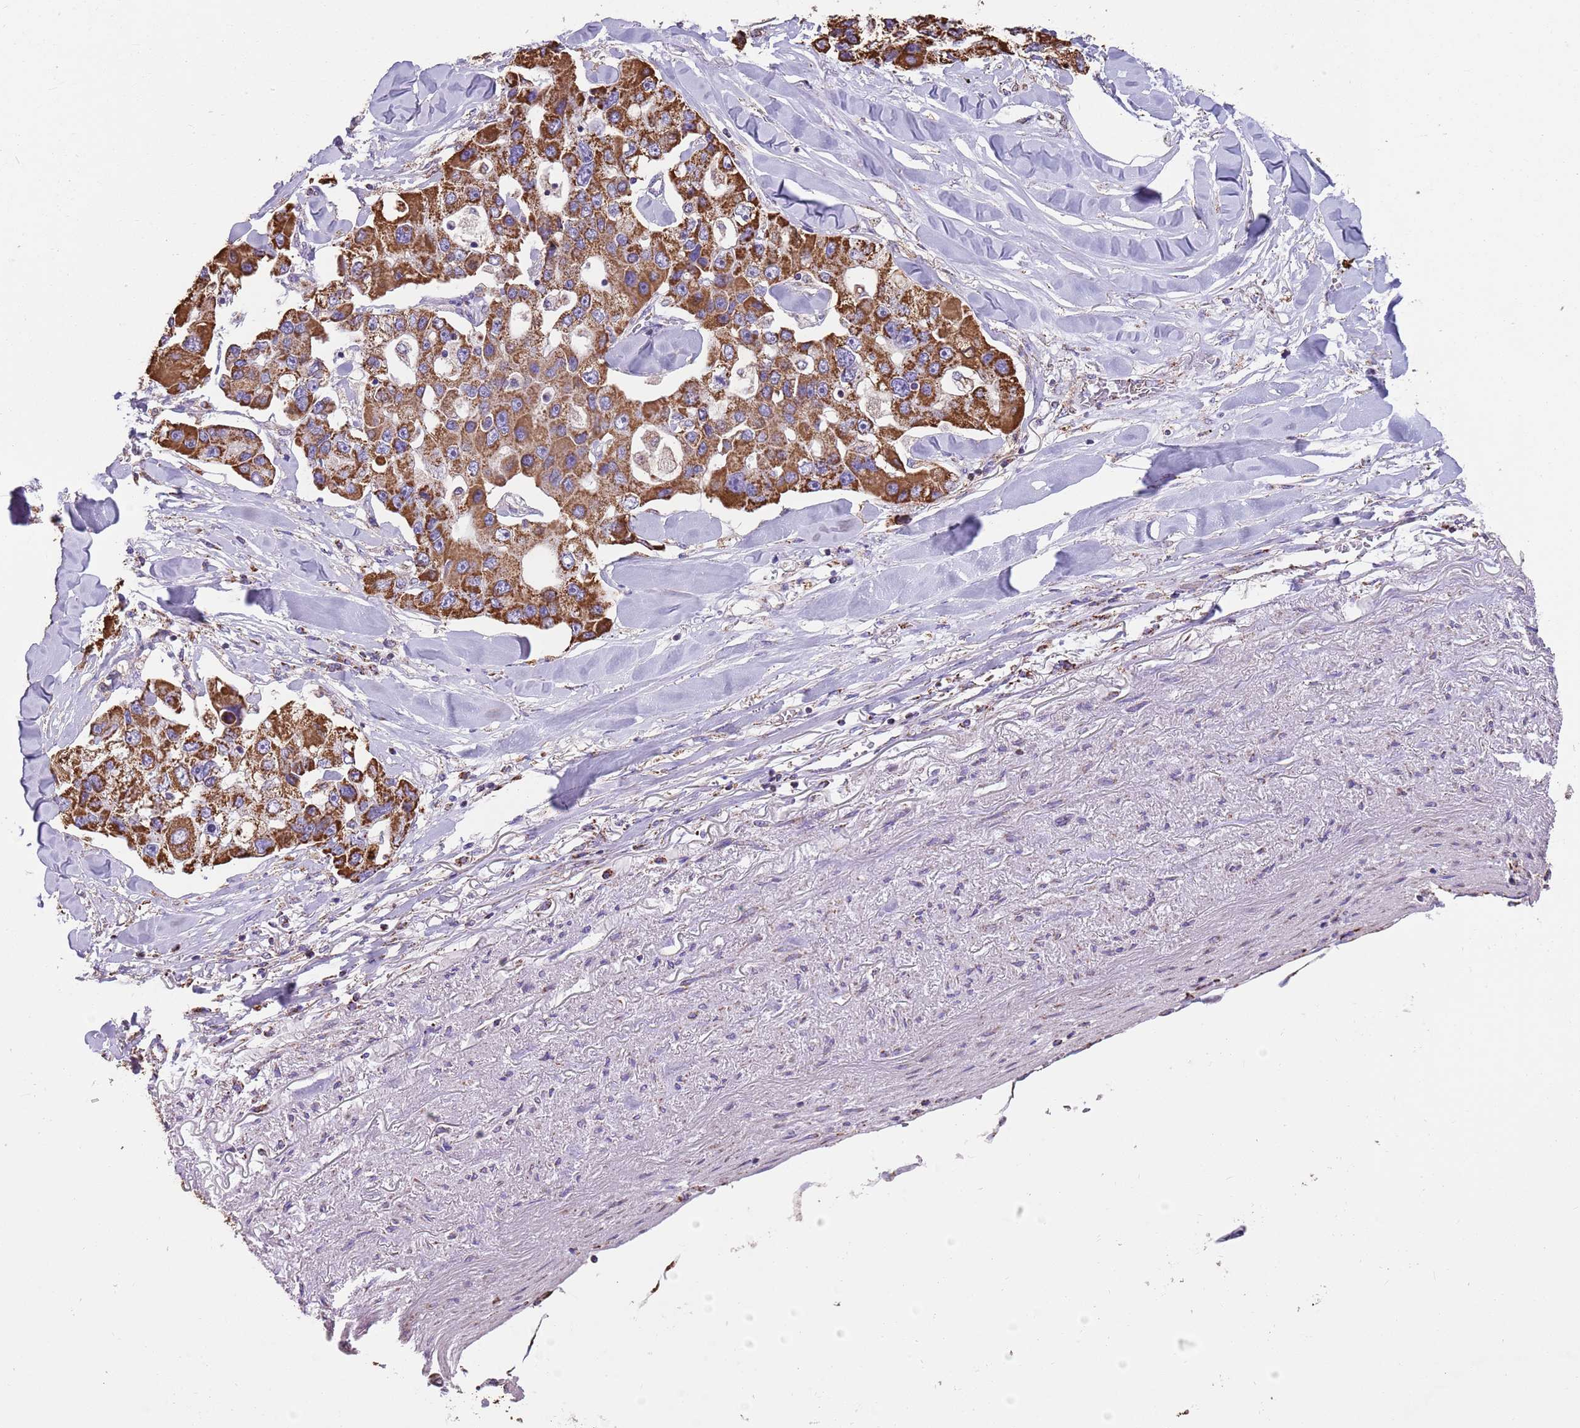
{"staining": {"intensity": "strong", "quantity": ">75%", "location": "cytoplasmic/membranous"}, "tissue": "lung cancer", "cell_type": "Tumor cells", "image_type": "cancer", "snomed": [{"axis": "morphology", "description": "Adenocarcinoma, NOS"}, {"axis": "topography", "description": "Lung"}], "caption": "The image demonstrates immunohistochemical staining of lung cancer (adenocarcinoma). There is strong cytoplasmic/membranous staining is appreciated in approximately >75% of tumor cells. (DAB (3,3'-diaminobenzidine) IHC with brightfield microscopy, high magnification).", "gene": "TTLL1", "patient": {"sex": "female", "age": 54}}